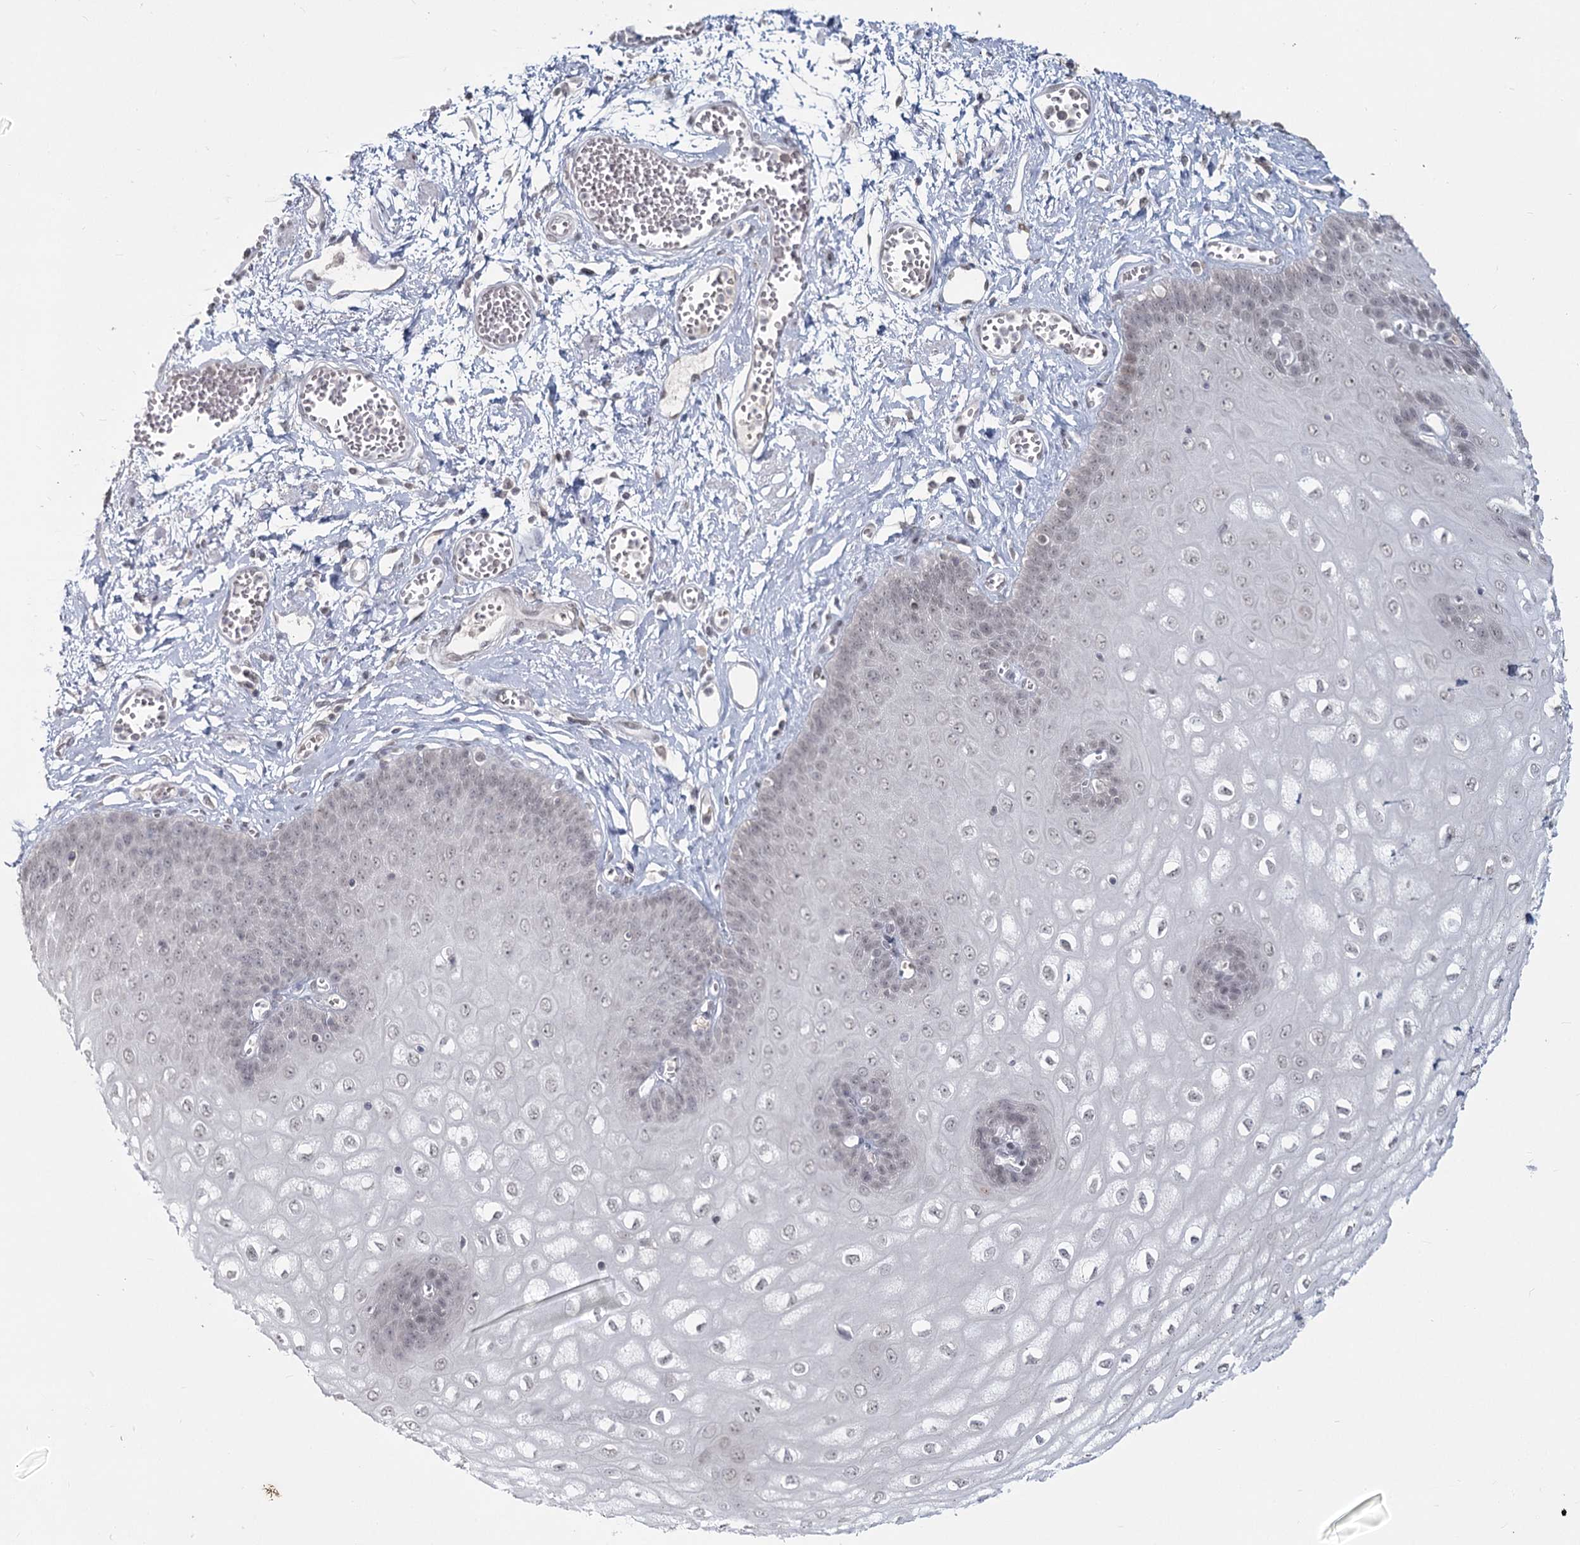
{"staining": {"intensity": "weak", "quantity": "<25%", "location": "nuclear"}, "tissue": "esophagus", "cell_type": "Squamous epithelial cells", "image_type": "normal", "snomed": [{"axis": "morphology", "description": "Normal tissue, NOS"}, {"axis": "topography", "description": "Esophagus"}], "caption": "Image shows no significant protein expression in squamous epithelial cells of normal esophagus. (DAB (3,3'-diaminobenzidine) immunohistochemistry with hematoxylin counter stain).", "gene": "LY6G5C", "patient": {"sex": "male", "age": 60}}